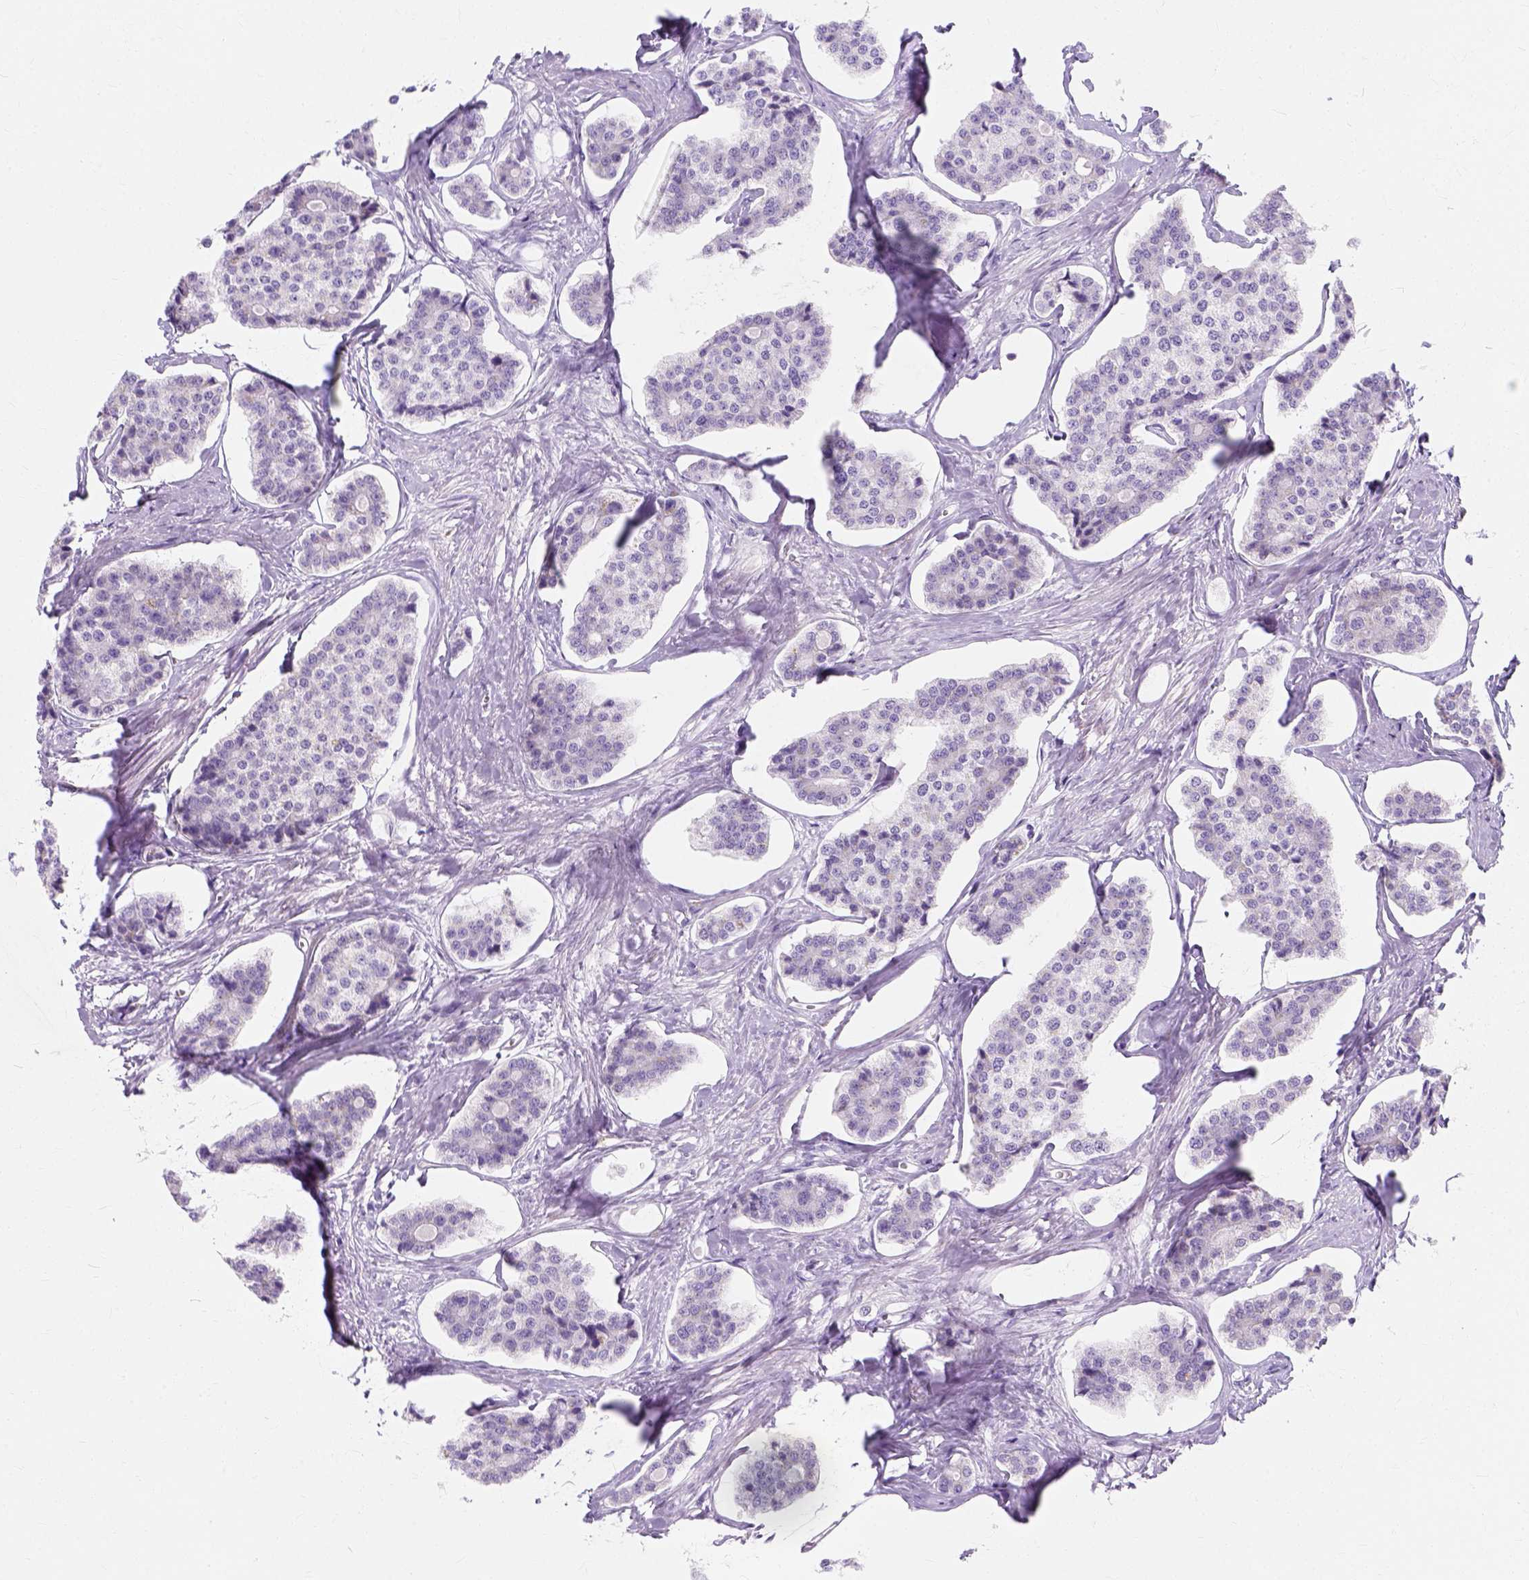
{"staining": {"intensity": "negative", "quantity": "none", "location": "none"}, "tissue": "carcinoid", "cell_type": "Tumor cells", "image_type": "cancer", "snomed": [{"axis": "morphology", "description": "Carcinoid, malignant, NOS"}, {"axis": "topography", "description": "Small intestine"}], "caption": "Carcinoid stained for a protein using IHC shows no staining tumor cells.", "gene": "MYH15", "patient": {"sex": "female", "age": 65}}